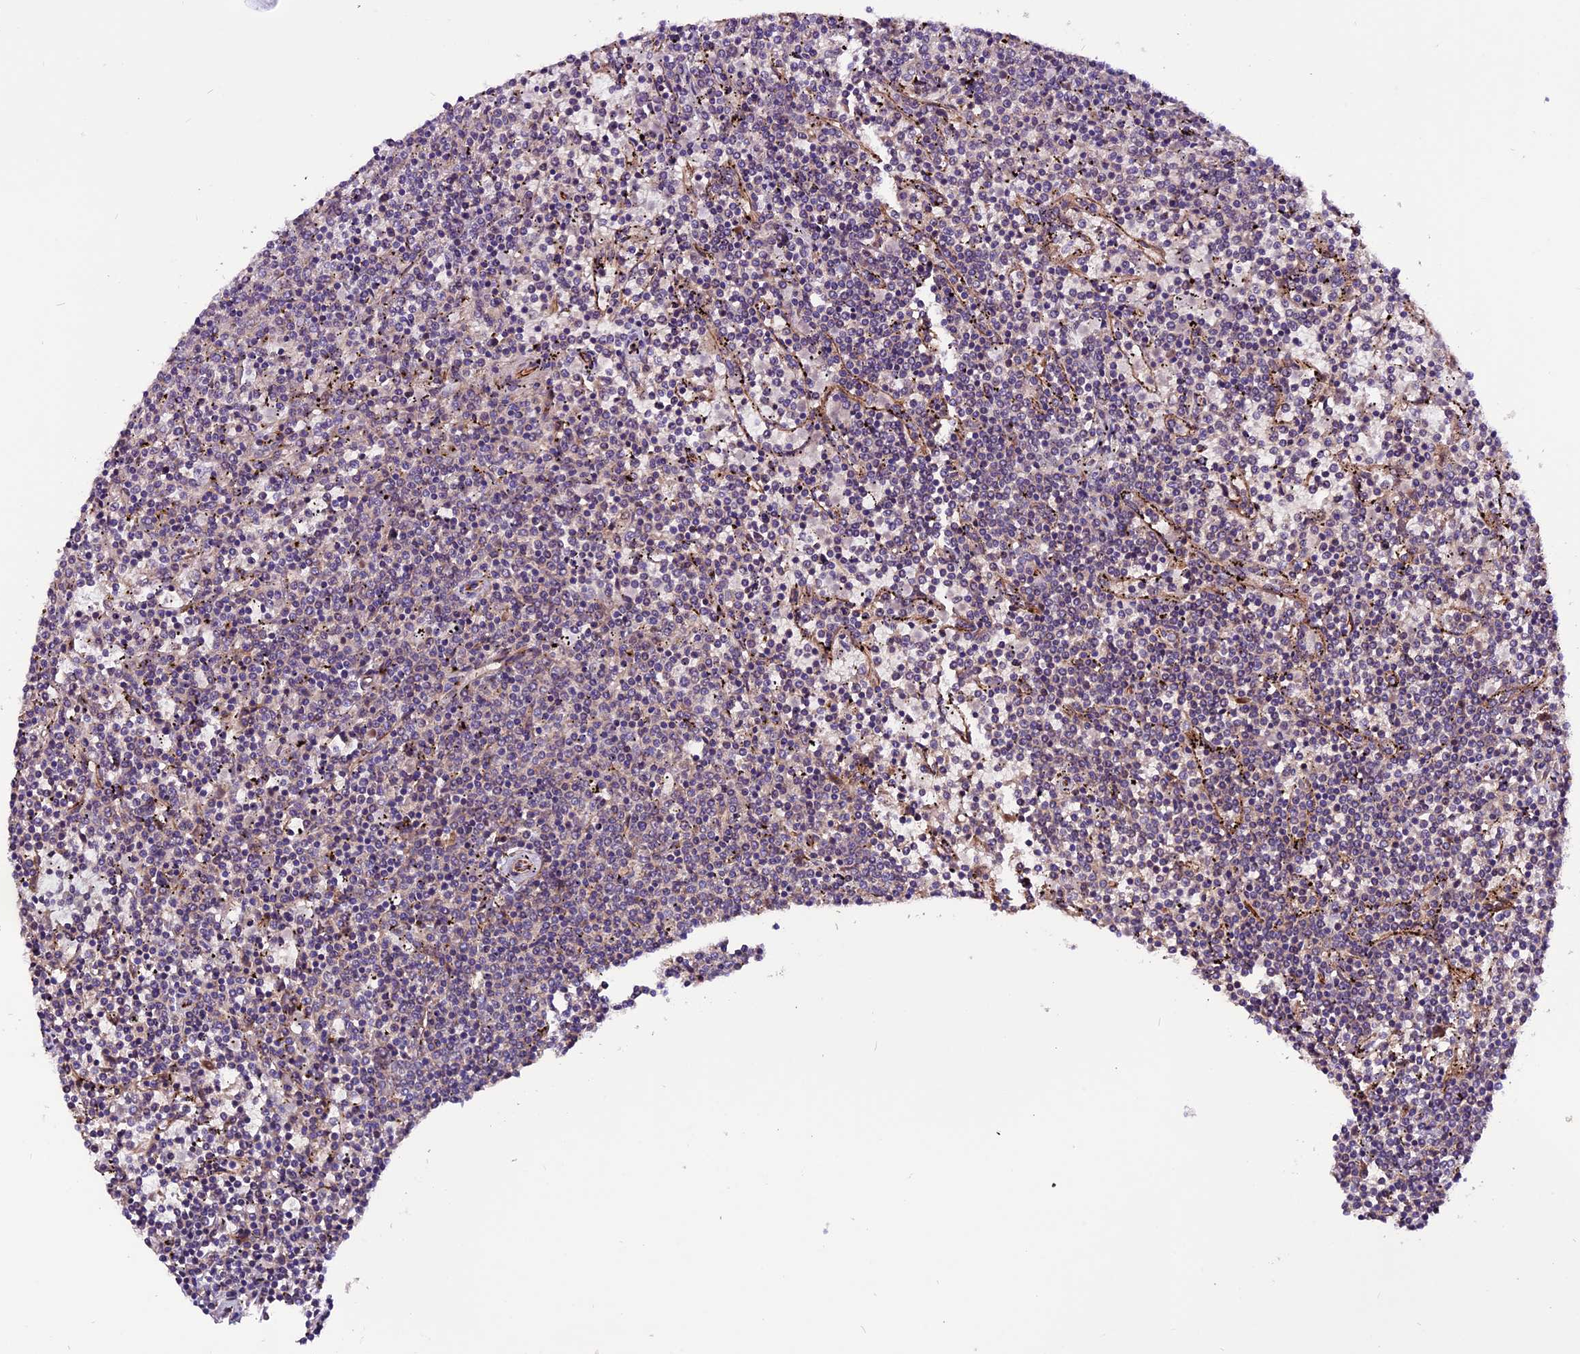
{"staining": {"intensity": "weak", "quantity": "<25%", "location": "cytoplasmic/membranous"}, "tissue": "lymphoma", "cell_type": "Tumor cells", "image_type": "cancer", "snomed": [{"axis": "morphology", "description": "Malignant lymphoma, non-Hodgkin's type, Low grade"}, {"axis": "topography", "description": "Spleen"}], "caption": "Immunohistochemistry micrograph of human malignant lymphoma, non-Hodgkin's type (low-grade) stained for a protein (brown), which demonstrates no positivity in tumor cells. Nuclei are stained in blue.", "gene": "RINL", "patient": {"sex": "female", "age": 50}}